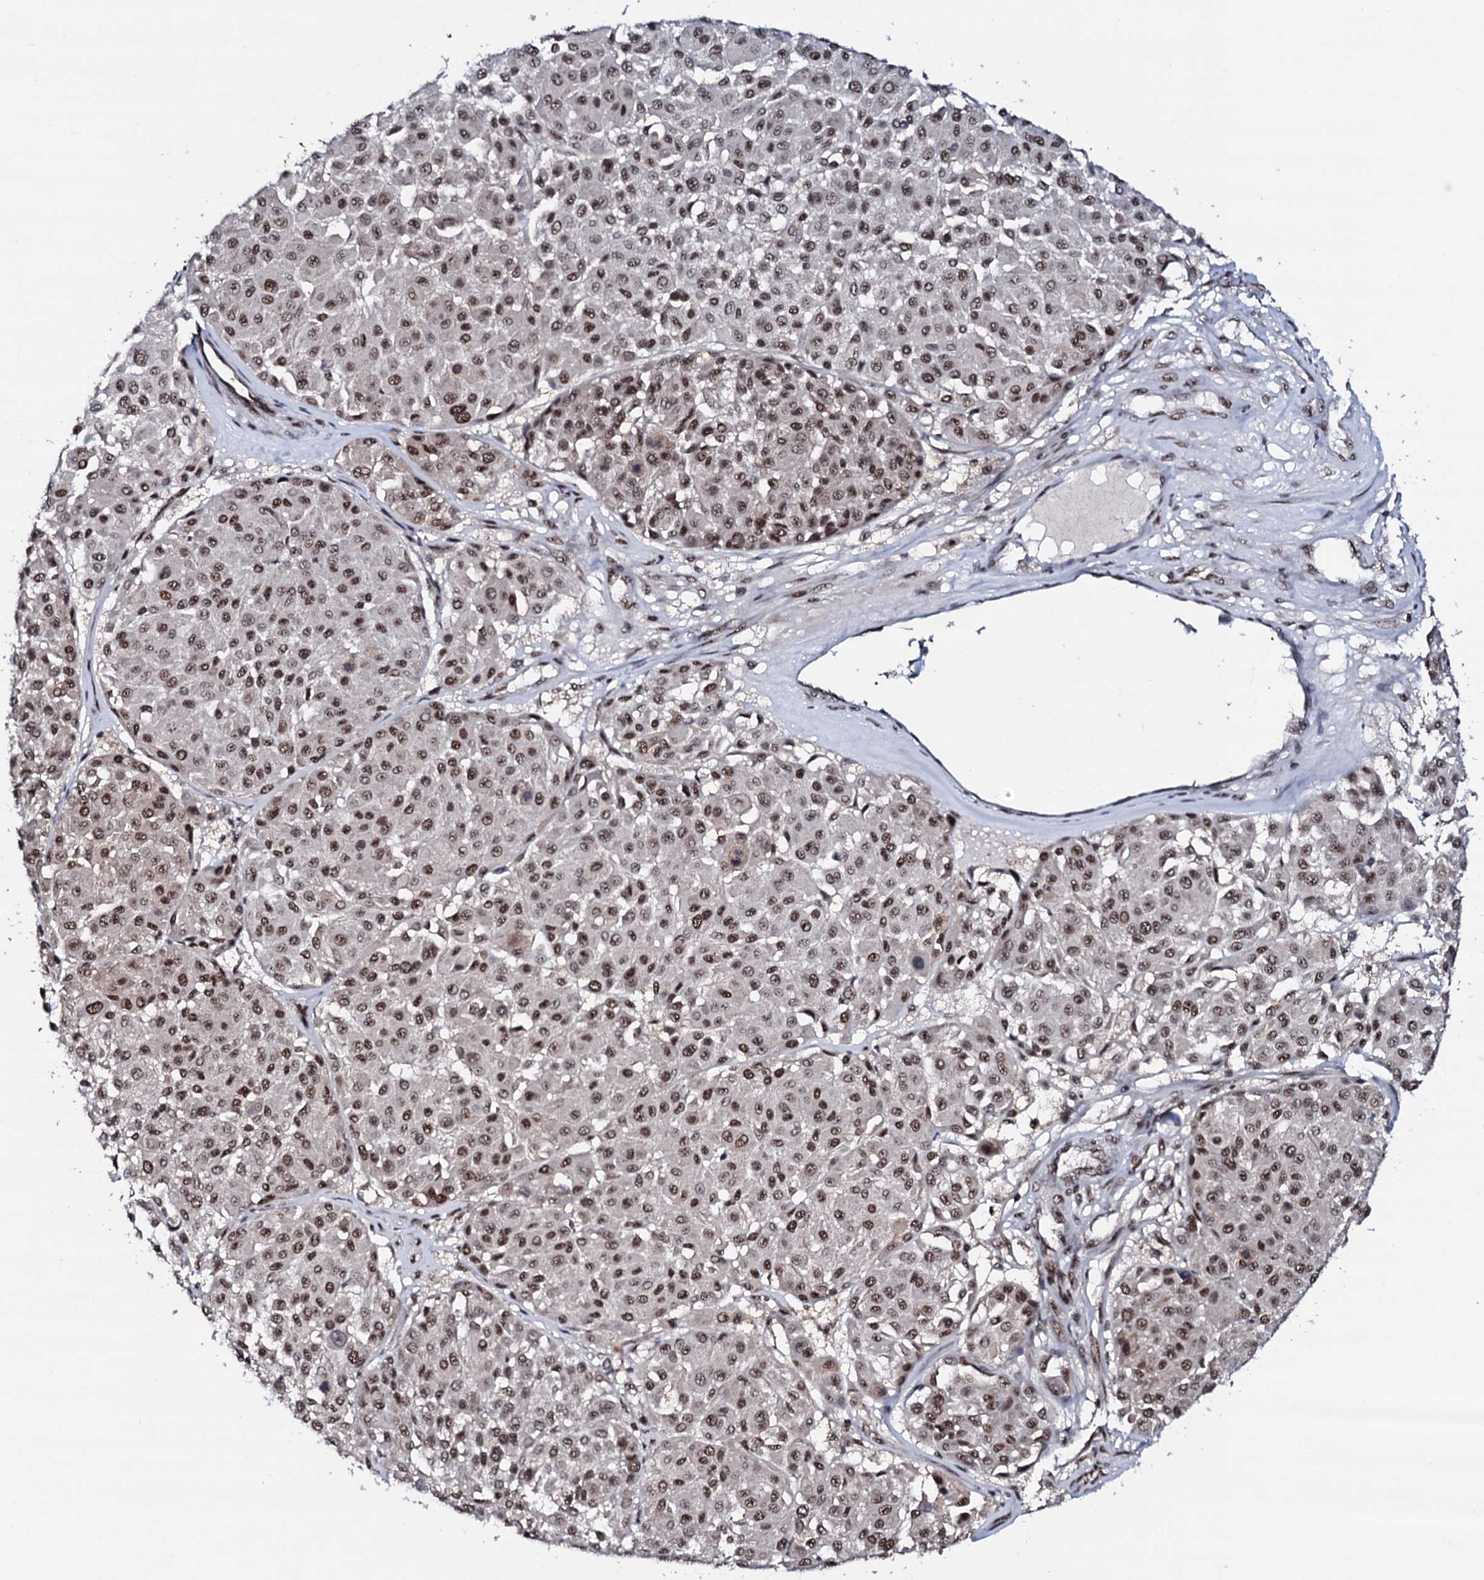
{"staining": {"intensity": "moderate", "quantity": ">75%", "location": "nuclear"}, "tissue": "melanoma", "cell_type": "Tumor cells", "image_type": "cancer", "snomed": [{"axis": "morphology", "description": "Malignant melanoma, Metastatic site"}, {"axis": "topography", "description": "Soft tissue"}], "caption": "Malignant melanoma (metastatic site) stained with a protein marker shows moderate staining in tumor cells.", "gene": "PRPF18", "patient": {"sex": "male", "age": 41}}